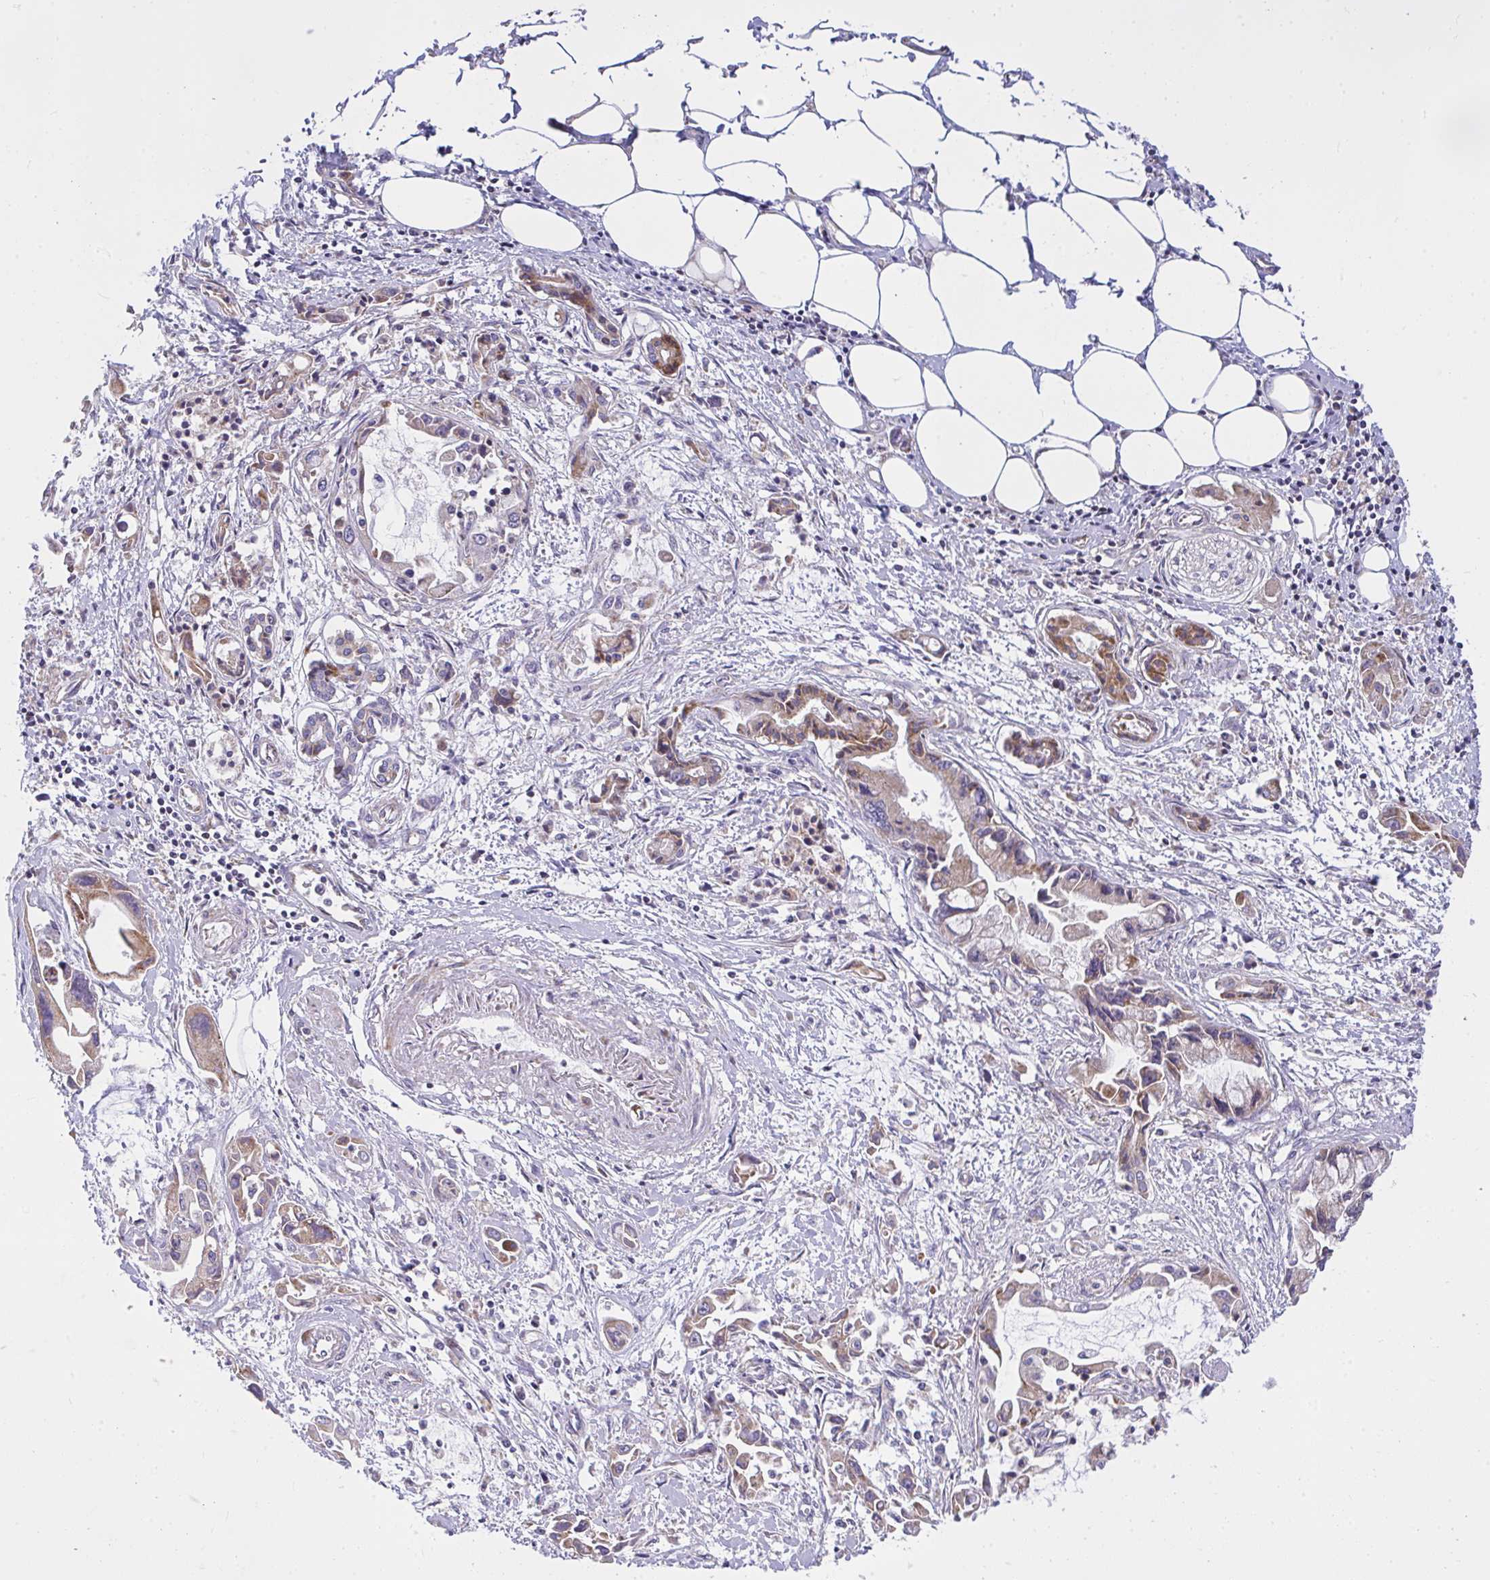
{"staining": {"intensity": "moderate", "quantity": "25%-75%", "location": "cytoplasmic/membranous"}, "tissue": "pancreatic cancer", "cell_type": "Tumor cells", "image_type": "cancer", "snomed": [{"axis": "morphology", "description": "Adenocarcinoma, NOS"}, {"axis": "topography", "description": "Pancreas"}], "caption": "The image displays a brown stain indicating the presence of a protein in the cytoplasmic/membranous of tumor cells in pancreatic cancer (adenocarcinoma).", "gene": "CEP63", "patient": {"sex": "male", "age": 84}}